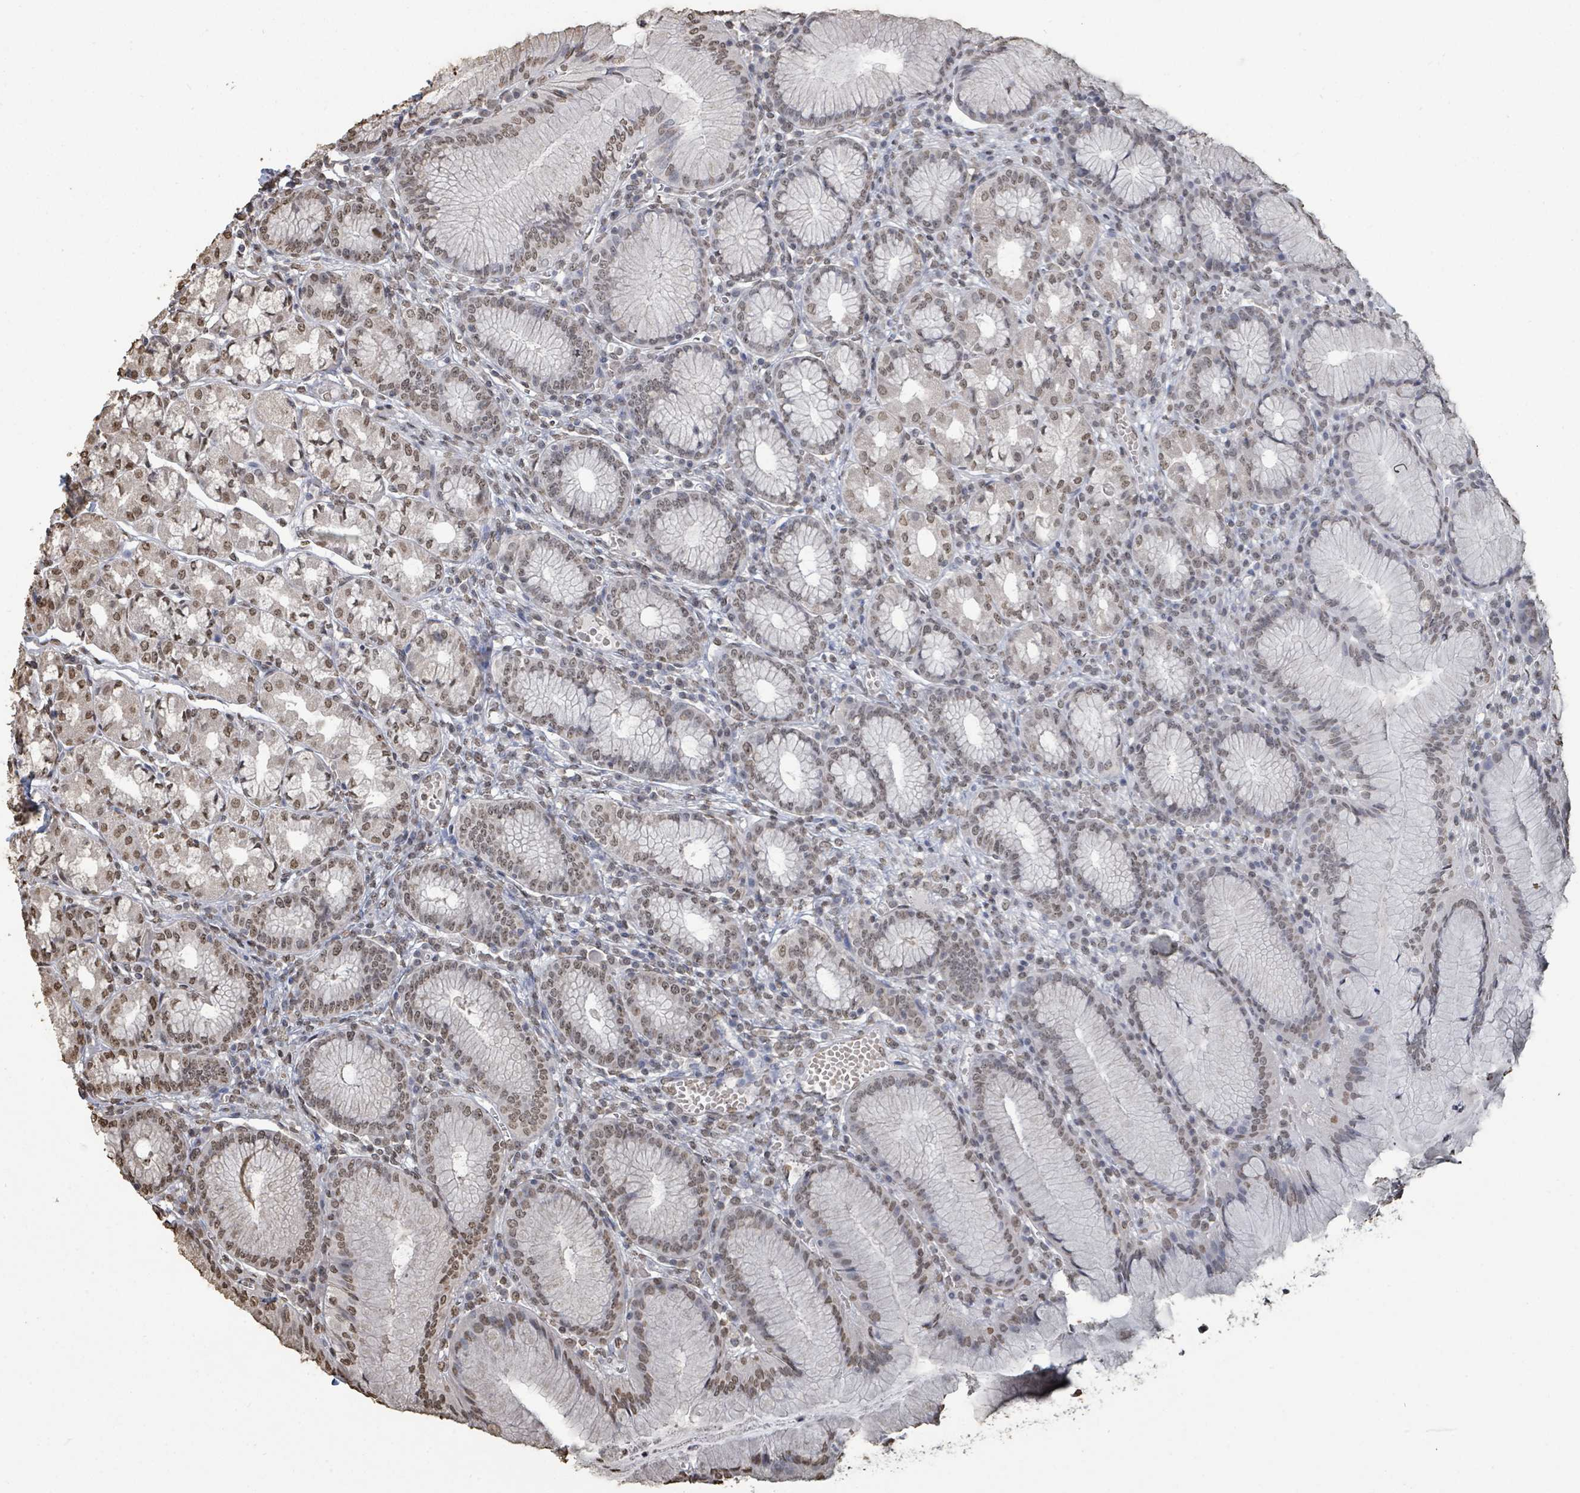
{"staining": {"intensity": "moderate", "quantity": "25%-75%", "location": "nuclear"}, "tissue": "stomach", "cell_type": "Glandular cells", "image_type": "normal", "snomed": [{"axis": "morphology", "description": "Normal tissue, NOS"}, {"axis": "topography", "description": "Stomach"}], "caption": "Stomach stained with immunohistochemistry demonstrates moderate nuclear positivity in about 25%-75% of glandular cells. (Brightfield microscopy of DAB IHC at high magnification).", "gene": "MRPS12", "patient": {"sex": "male", "age": 55}}